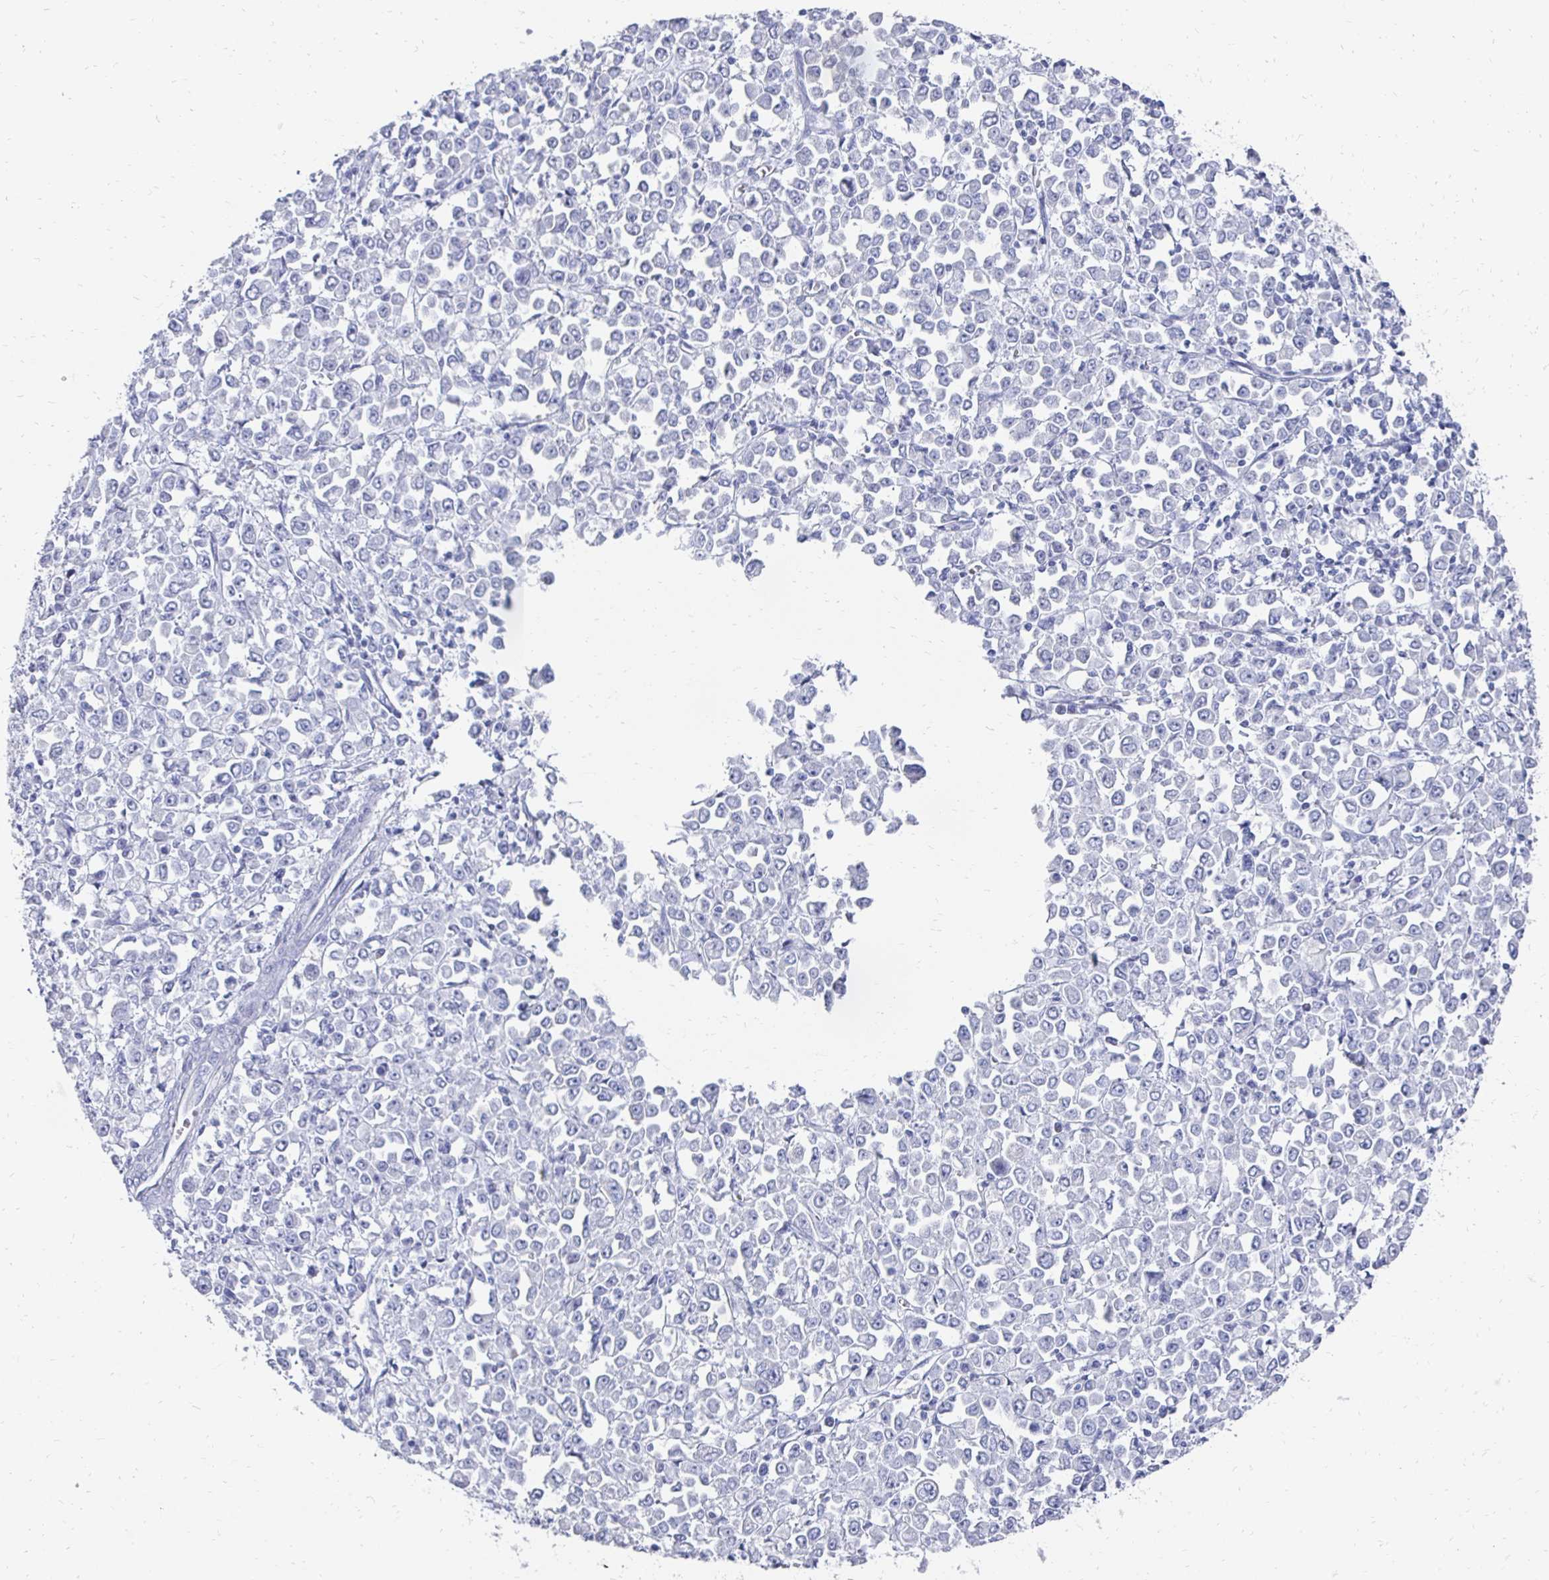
{"staining": {"intensity": "negative", "quantity": "none", "location": "none"}, "tissue": "stomach cancer", "cell_type": "Tumor cells", "image_type": "cancer", "snomed": [{"axis": "morphology", "description": "Adenocarcinoma, NOS"}, {"axis": "topography", "description": "Stomach, upper"}], "caption": "Immunohistochemistry (IHC) histopathology image of neoplastic tissue: stomach cancer stained with DAB displays no significant protein positivity in tumor cells.", "gene": "SYCP3", "patient": {"sex": "male", "age": 70}}